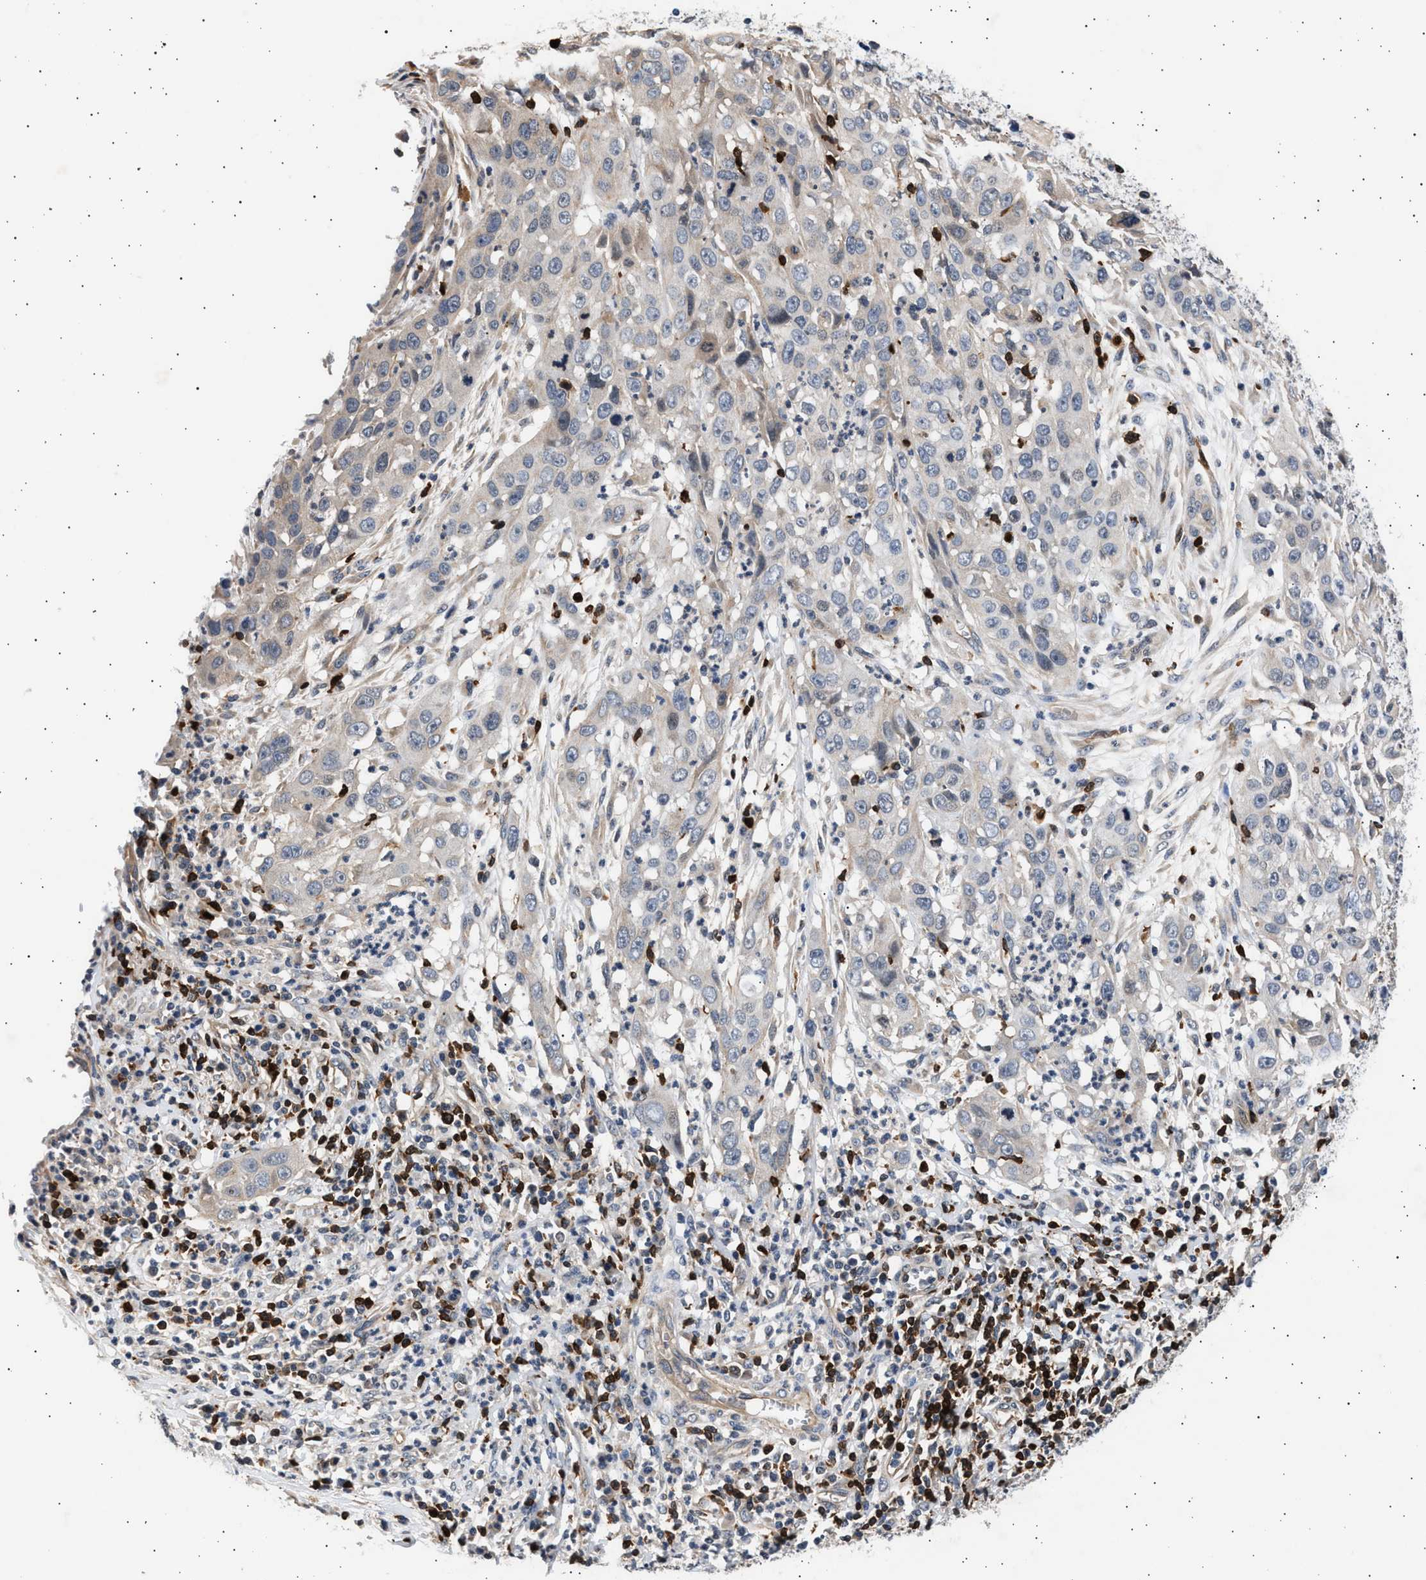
{"staining": {"intensity": "negative", "quantity": "none", "location": "none"}, "tissue": "cervical cancer", "cell_type": "Tumor cells", "image_type": "cancer", "snomed": [{"axis": "morphology", "description": "Squamous cell carcinoma, NOS"}, {"axis": "topography", "description": "Cervix"}], "caption": "A high-resolution photomicrograph shows IHC staining of squamous cell carcinoma (cervical), which demonstrates no significant expression in tumor cells. Nuclei are stained in blue.", "gene": "GRAP2", "patient": {"sex": "female", "age": 32}}